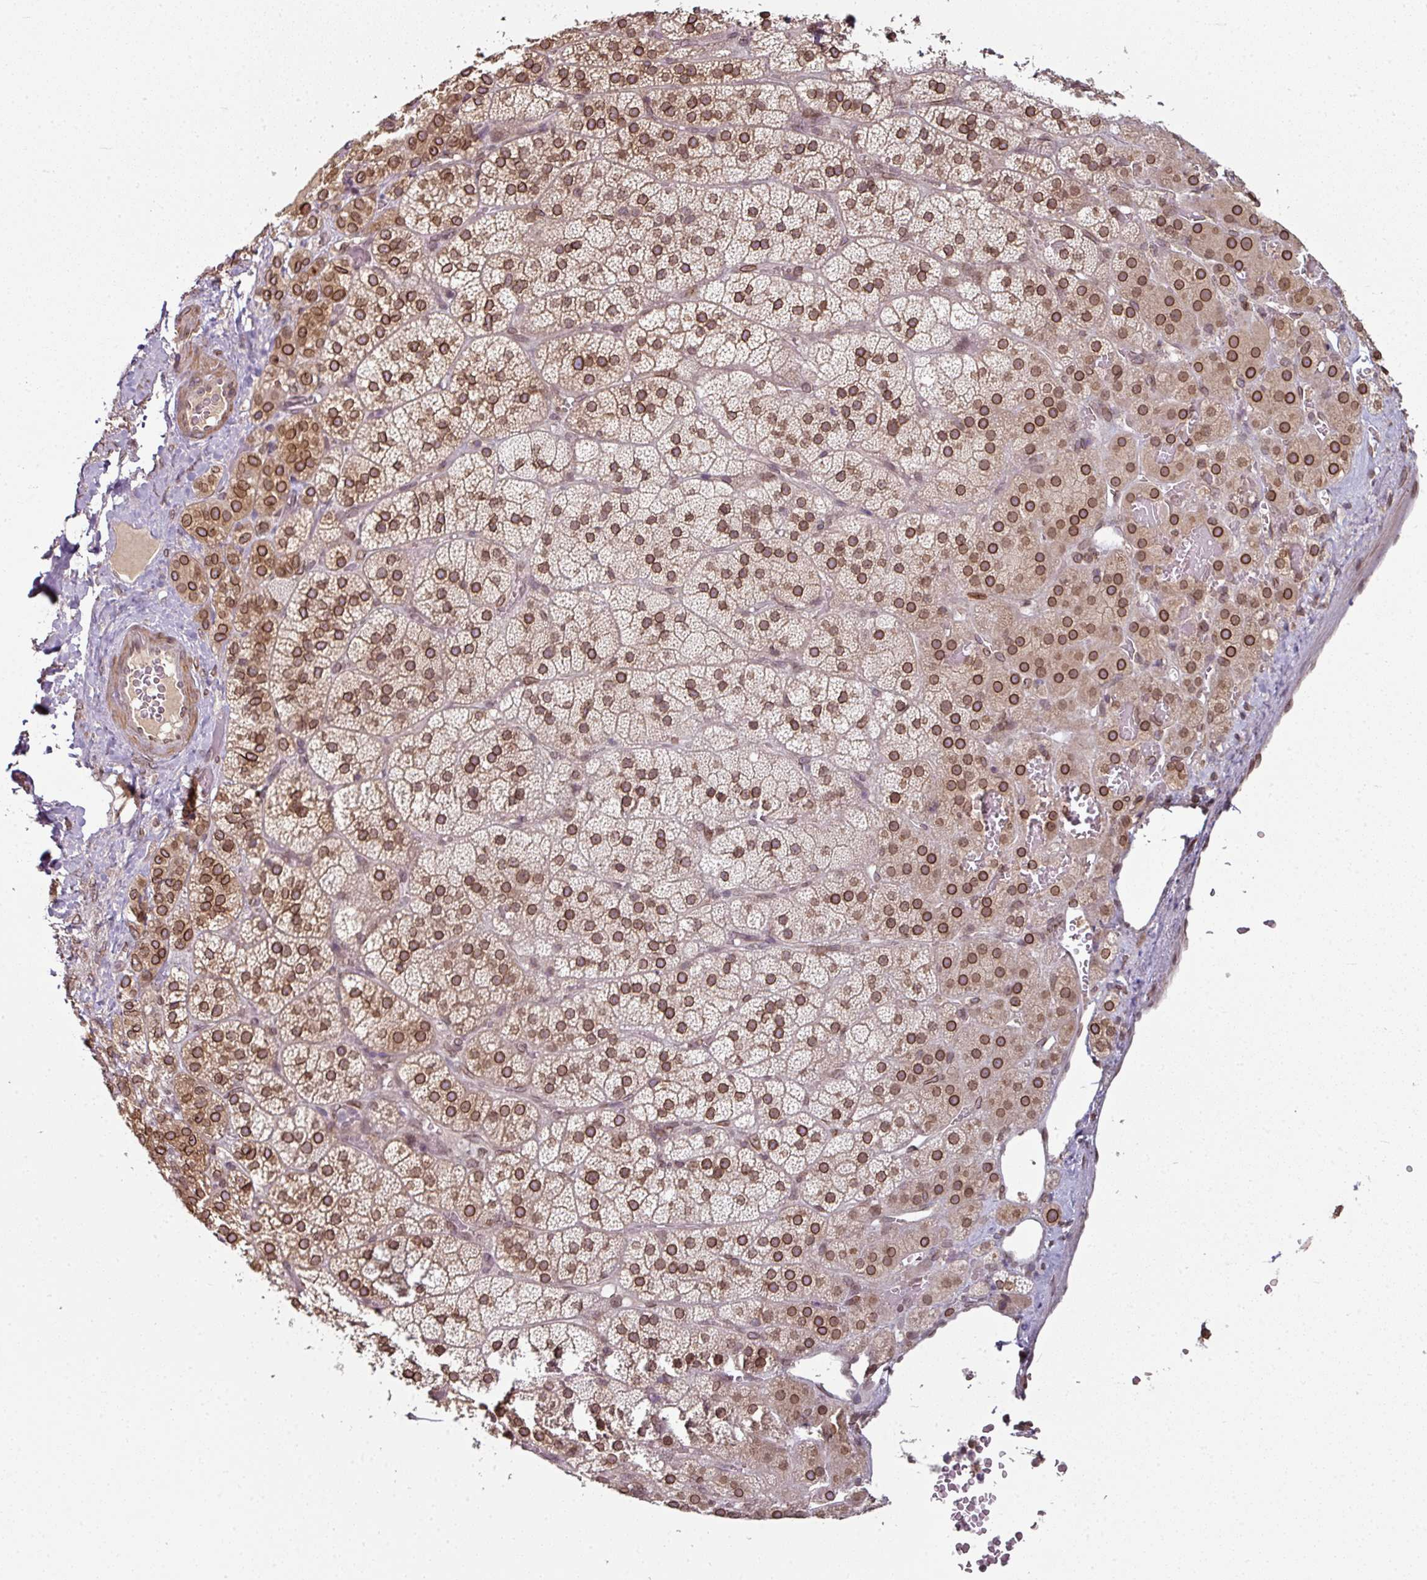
{"staining": {"intensity": "strong", "quantity": ">75%", "location": "cytoplasmic/membranous,nuclear"}, "tissue": "adrenal gland", "cell_type": "Glandular cells", "image_type": "normal", "snomed": [{"axis": "morphology", "description": "Normal tissue, NOS"}, {"axis": "topography", "description": "Adrenal gland"}], "caption": "A micrograph of adrenal gland stained for a protein exhibits strong cytoplasmic/membranous,nuclear brown staining in glandular cells. The staining is performed using DAB (3,3'-diaminobenzidine) brown chromogen to label protein expression. The nuclei are counter-stained blue using hematoxylin.", "gene": "RANGAP1", "patient": {"sex": "male", "age": 57}}